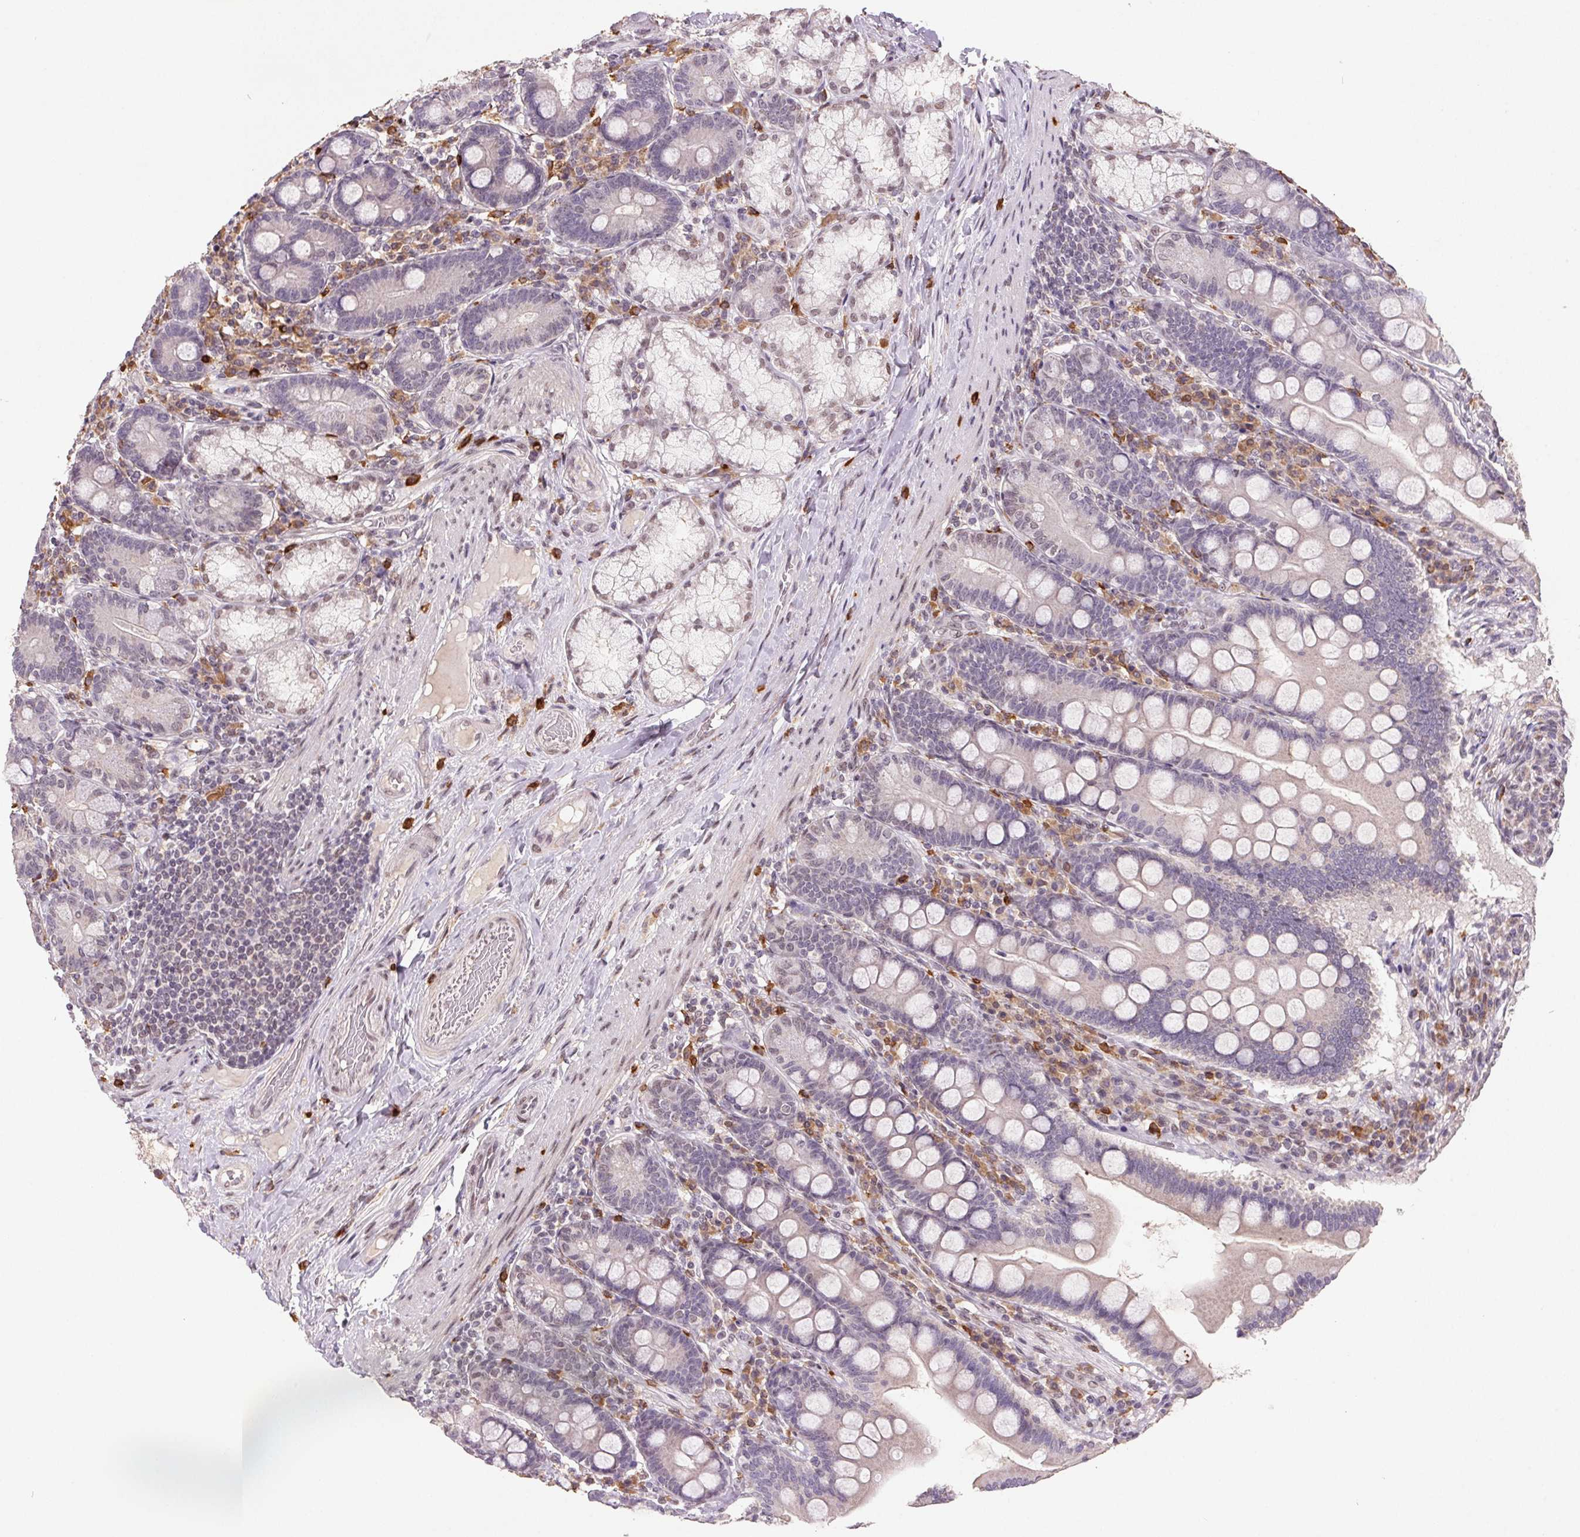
{"staining": {"intensity": "weak", "quantity": "<25%", "location": "nuclear"}, "tissue": "duodenum", "cell_type": "Glandular cells", "image_type": "normal", "snomed": [{"axis": "morphology", "description": "Normal tissue, NOS"}, {"axis": "topography", "description": "Duodenum"}], "caption": "Normal duodenum was stained to show a protein in brown. There is no significant expression in glandular cells. (IHC, brightfield microscopy, high magnification).", "gene": "ZBTB4", "patient": {"sex": "female", "age": 67}}